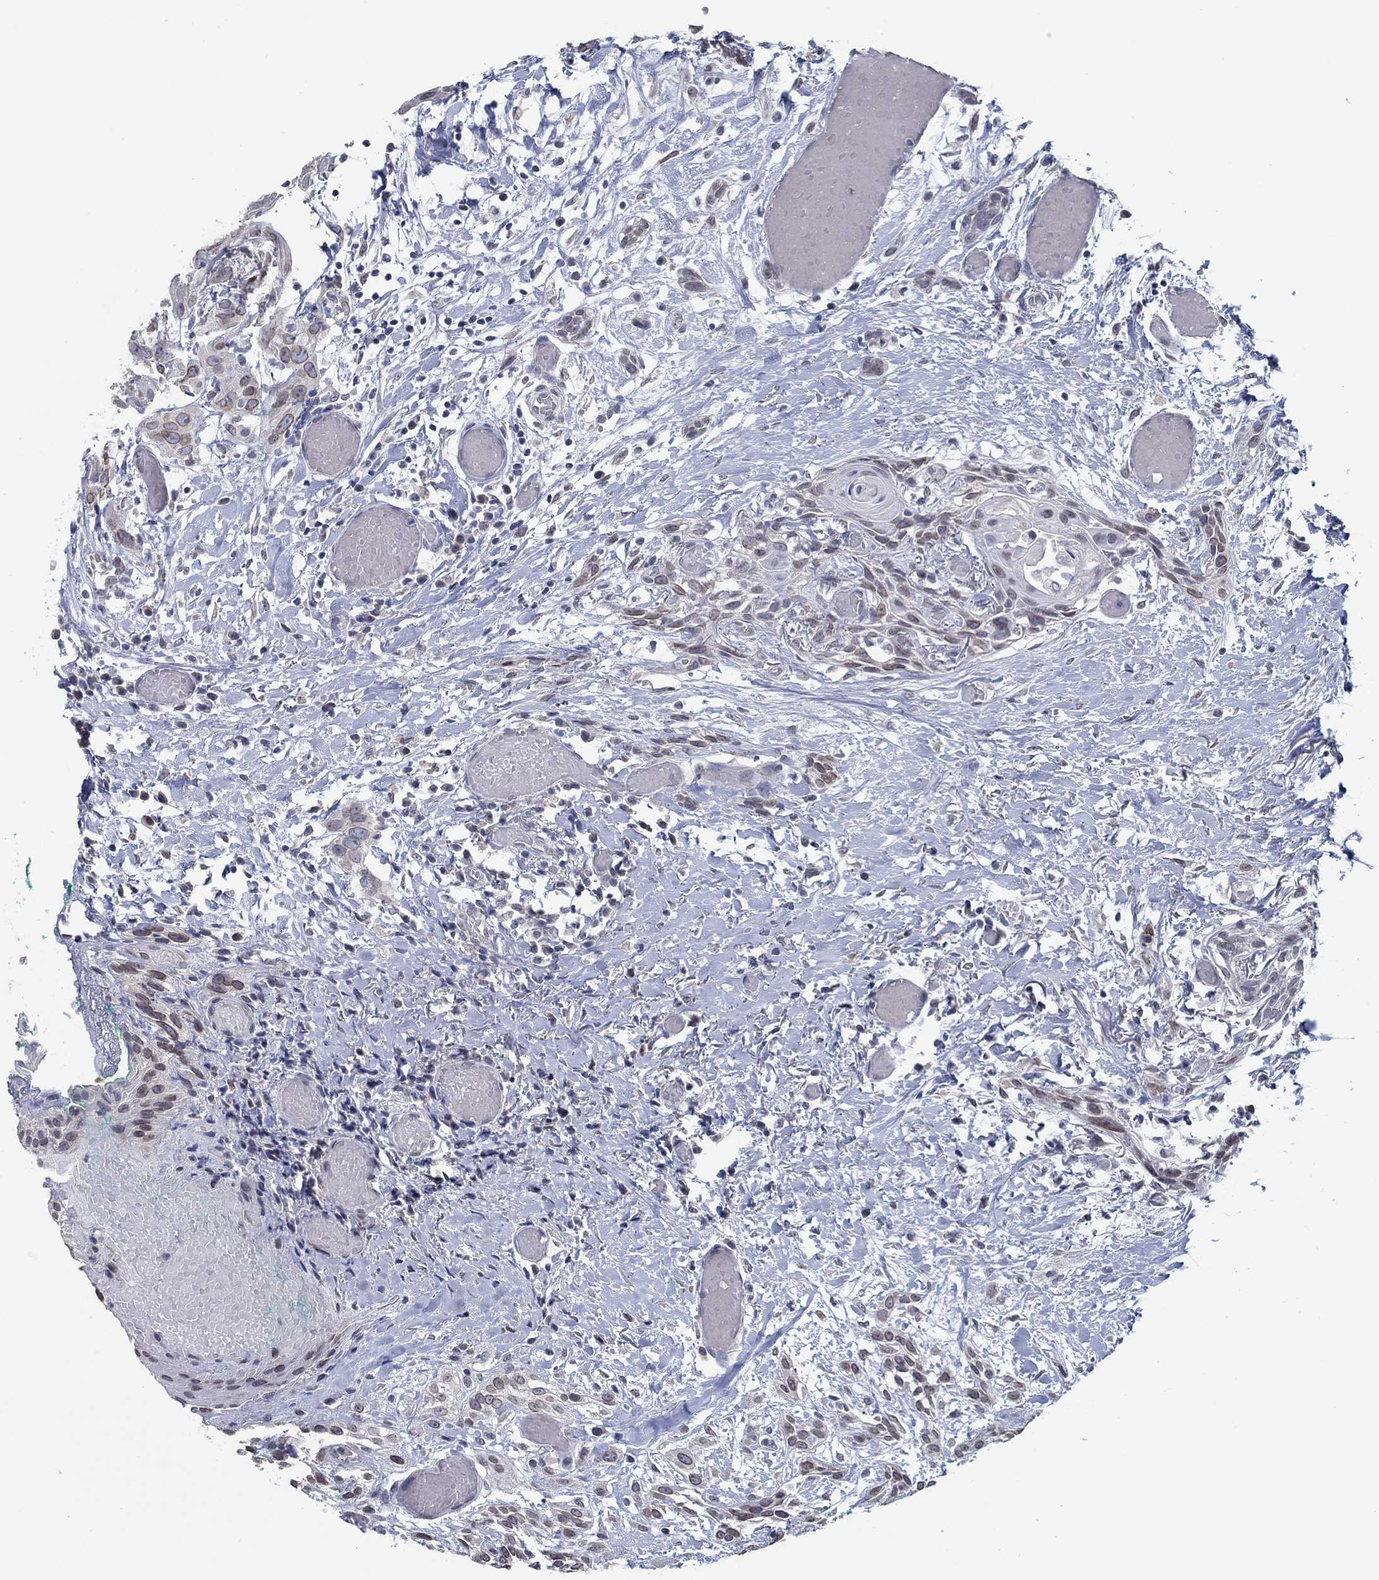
{"staining": {"intensity": "moderate", "quantity": "25%-75%", "location": "cytoplasmic/membranous,nuclear"}, "tissue": "head and neck cancer", "cell_type": "Tumor cells", "image_type": "cancer", "snomed": [{"axis": "morphology", "description": "Normal tissue, NOS"}, {"axis": "morphology", "description": "Squamous cell carcinoma, NOS"}, {"axis": "topography", "description": "Oral tissue"}, {"axis": "topography", "description": "Salivary gland"}, {"axis": "topography", "description": "Head-Neck"}], "caption": "Moderate cytoplasmic/membranous and nuclear staining for a protein is appreciated in about 25%-75% of tumor cells of head and neck squamous cell carcinoma using immunohistochemistry (IHC).", "gene": "NUP155", "patient": {"sex": "female", "age": 62}}